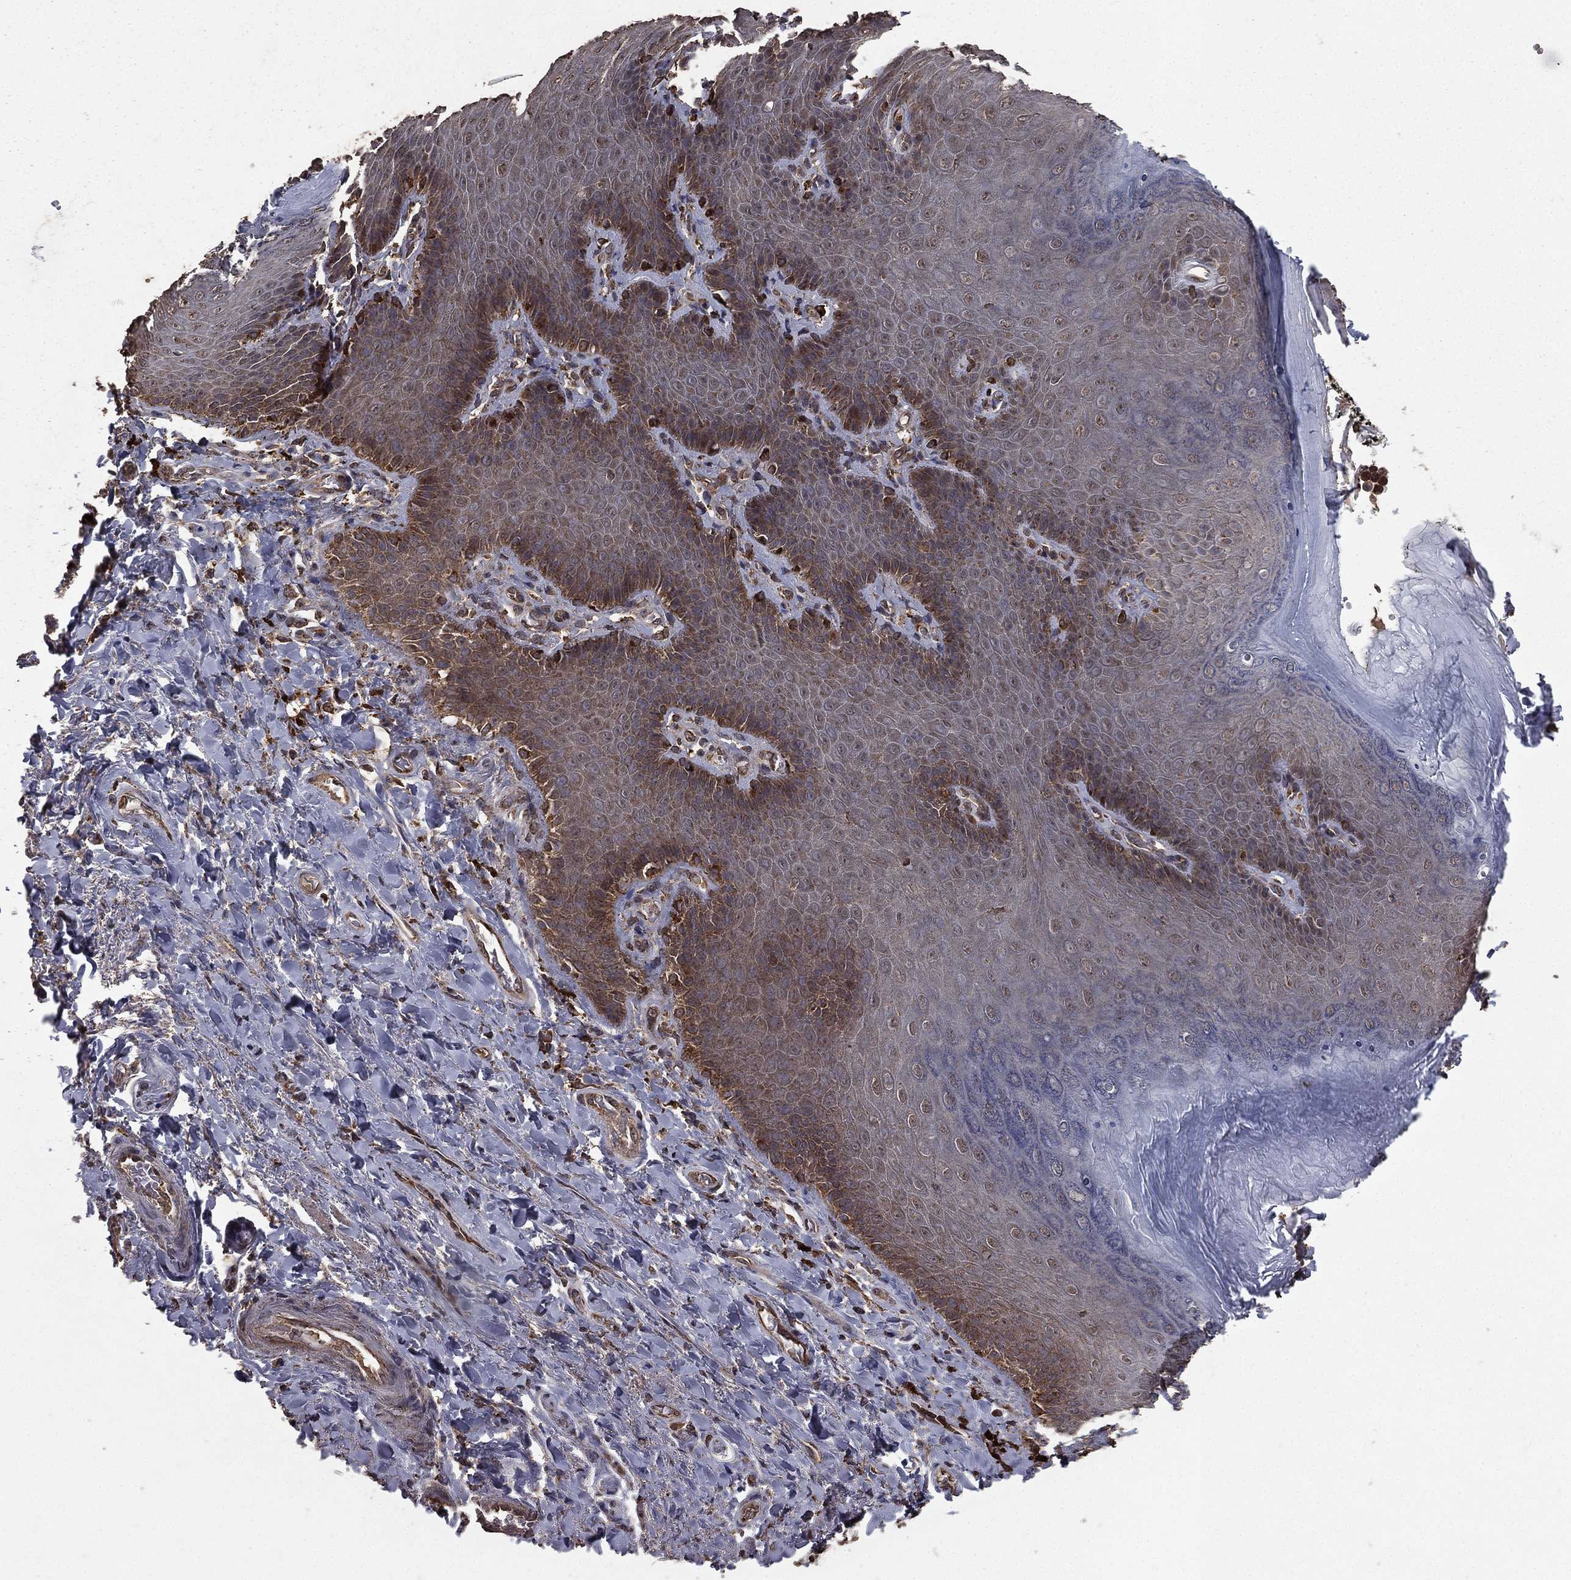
{"staining": {"intensity": "negative", "quantity": "none", "location": "none"}, "tissue": "adipose tissue", "cell_type": "Adipocytes", "image_type": "normal", "snomed": [{"axis": "morphology", "description": "Normal tissue, NOS"}, {"axis": "topography", "description": "Anal"}, {"axis": "topography", "description": "Peripheral nerve tissue"}], "caption": "This is a histopathology image of immunohistochemistry (IHC) staining of normal adipose tissue, which shows no expression in adipocytes.", "gene": "BIRC6", "patient": {"sex": "male", "age": 53}}